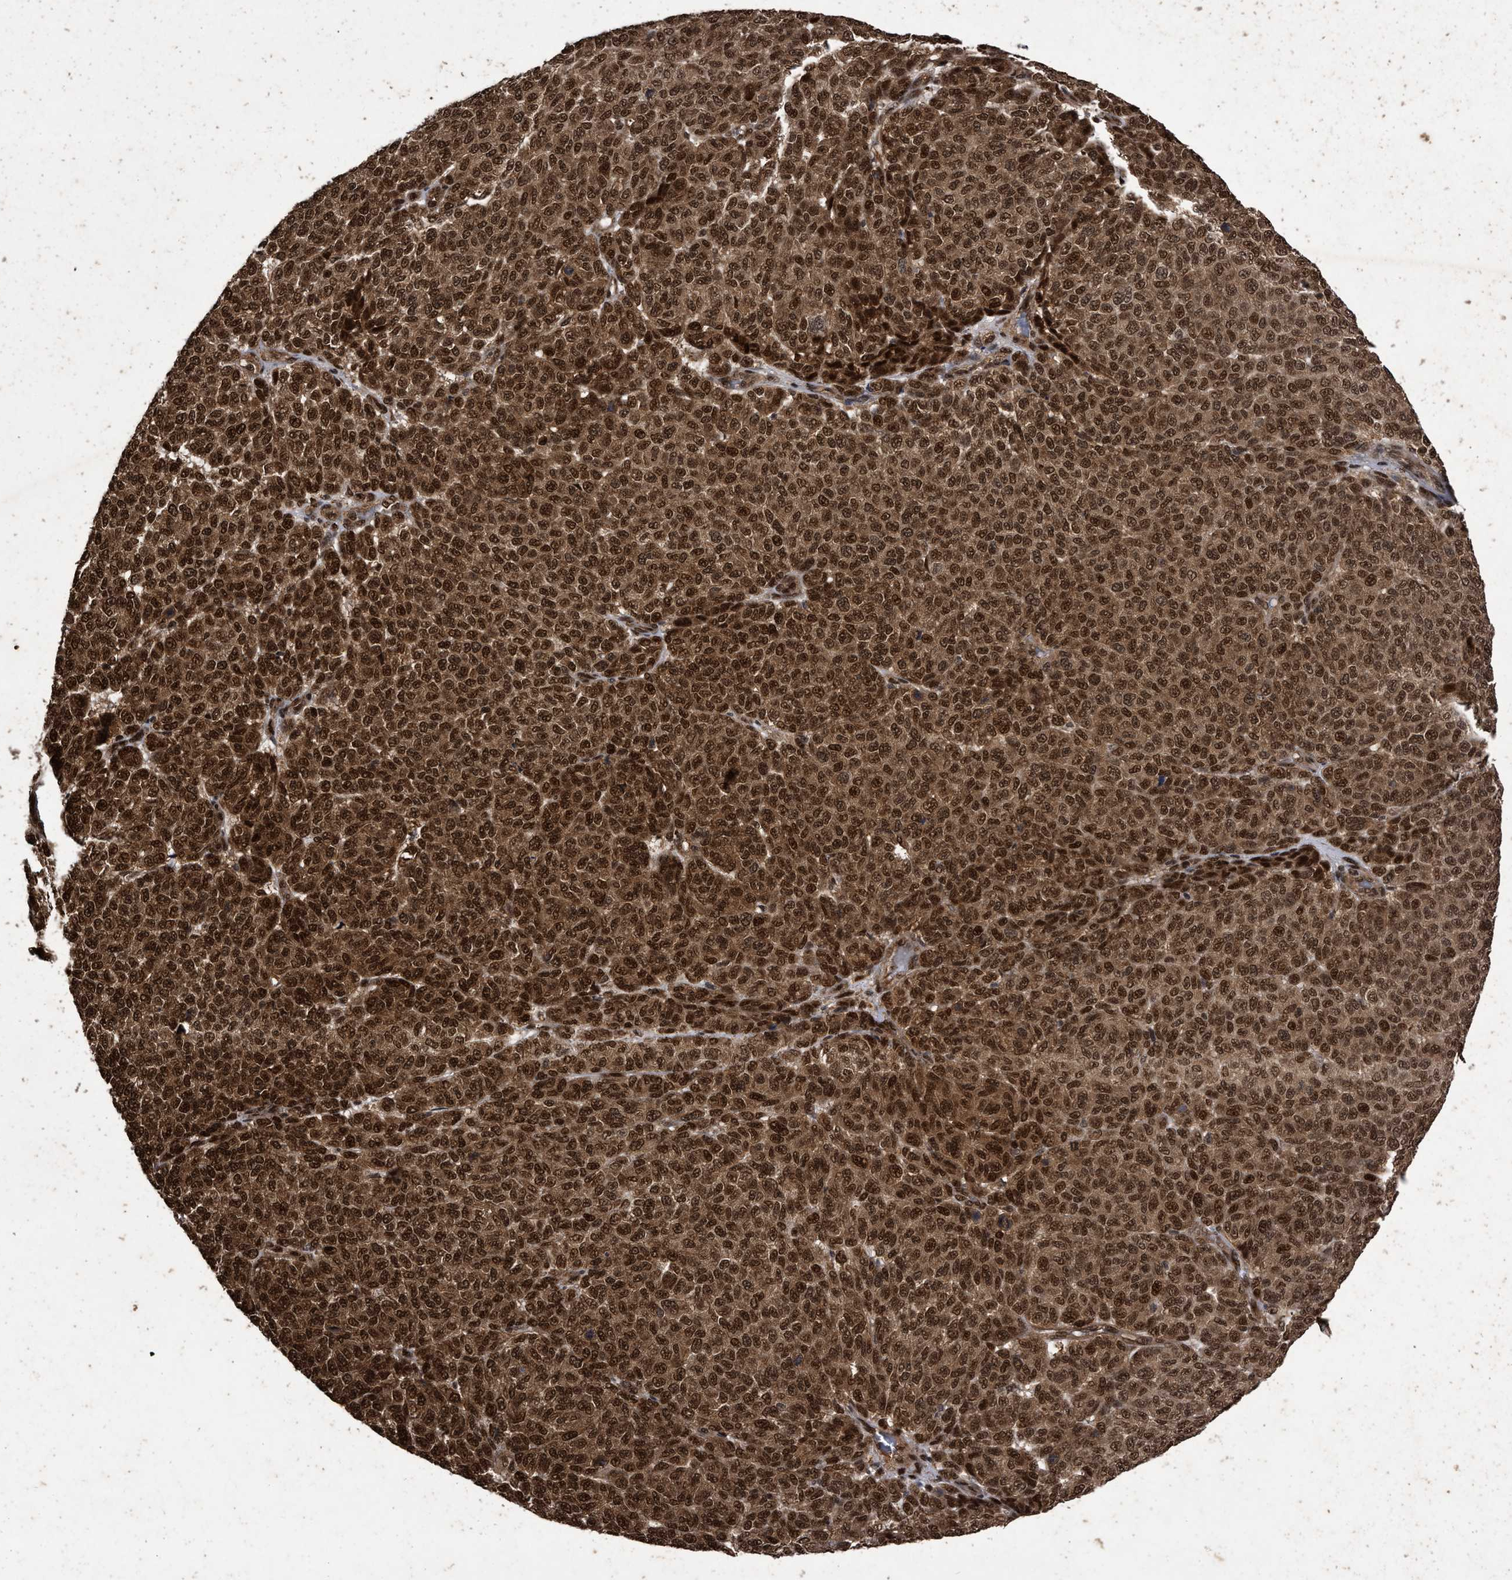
{"staining": {"intensity": "strong", "quantity": ">75%", "location": "cytoplasmic/membranous,nuclear"}, "tissue": "melanoma", "cell_type": "Tumor cells", "image_type": "cancer", "snomed": [{"axis": "morphology", "description": "Malignant melanoma, NOS"}, {"axis": "topography", "description": "Skin"}], "caption": "Malignant melanoma stained with a protein marker displays strong staining in tumor cells.", "gene": "RAD23B", "patient": {"sex": "male", "age": 59}}